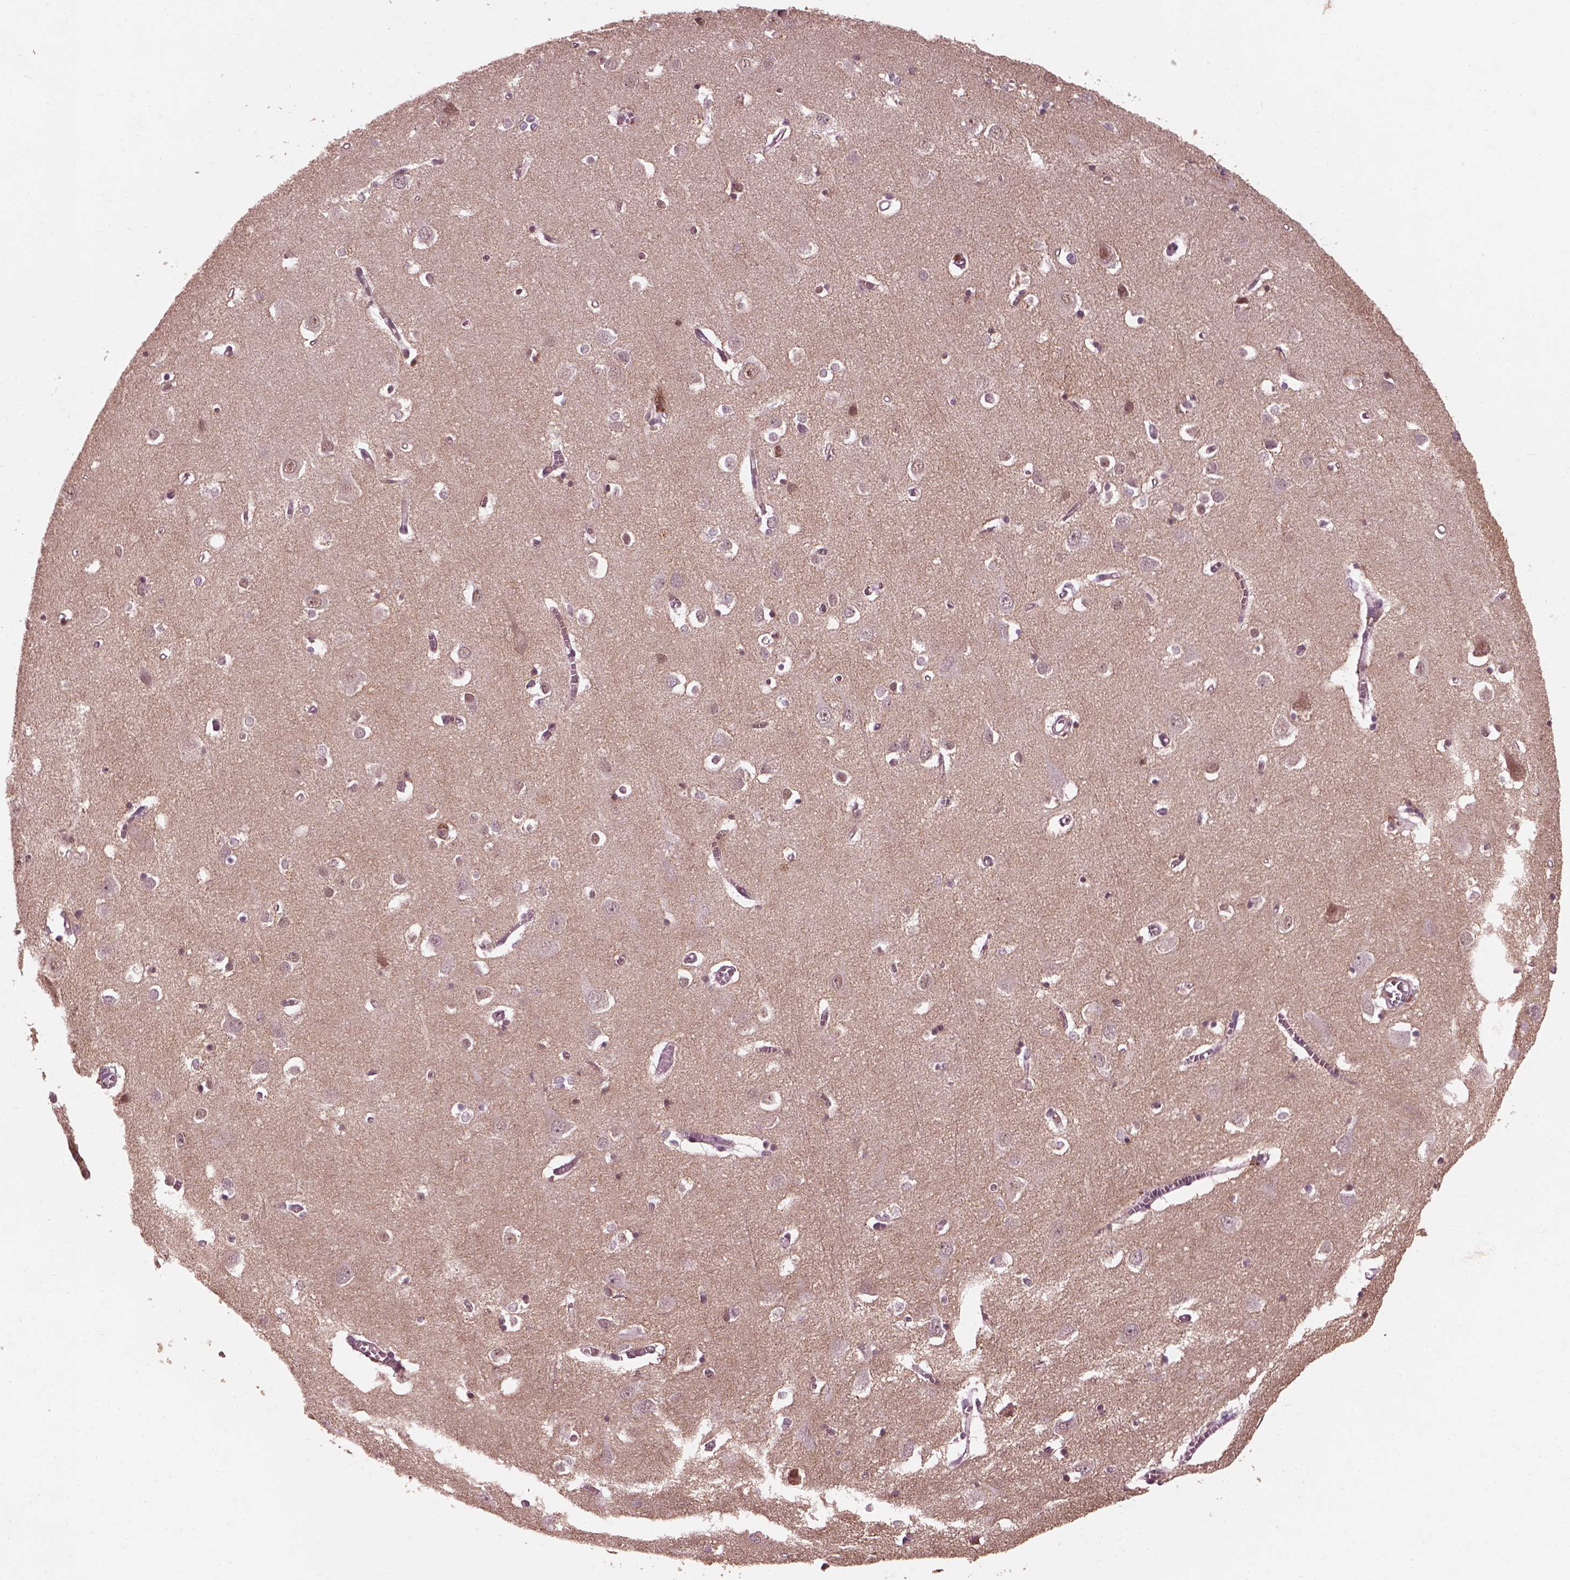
{"staining": {"intensity": "negative", "quantity": "none", "location": "none"}, "tissue": "cerebral cortex", "cell_type": "Endothelial cells", "image_type": "normal", "snomed": [{"axis": "morphology", "description": "Normal tissue, NOS"}, {"axis": "topography", "description": "Cerebral cortex"}], "caption": "Immunohistochemistry (IHC) of unremarkable cerebral cortex exhibits no expression in endothelial cells.", "gene": "EFEMP1", "patient": {"sex": "male", "age": 70}}